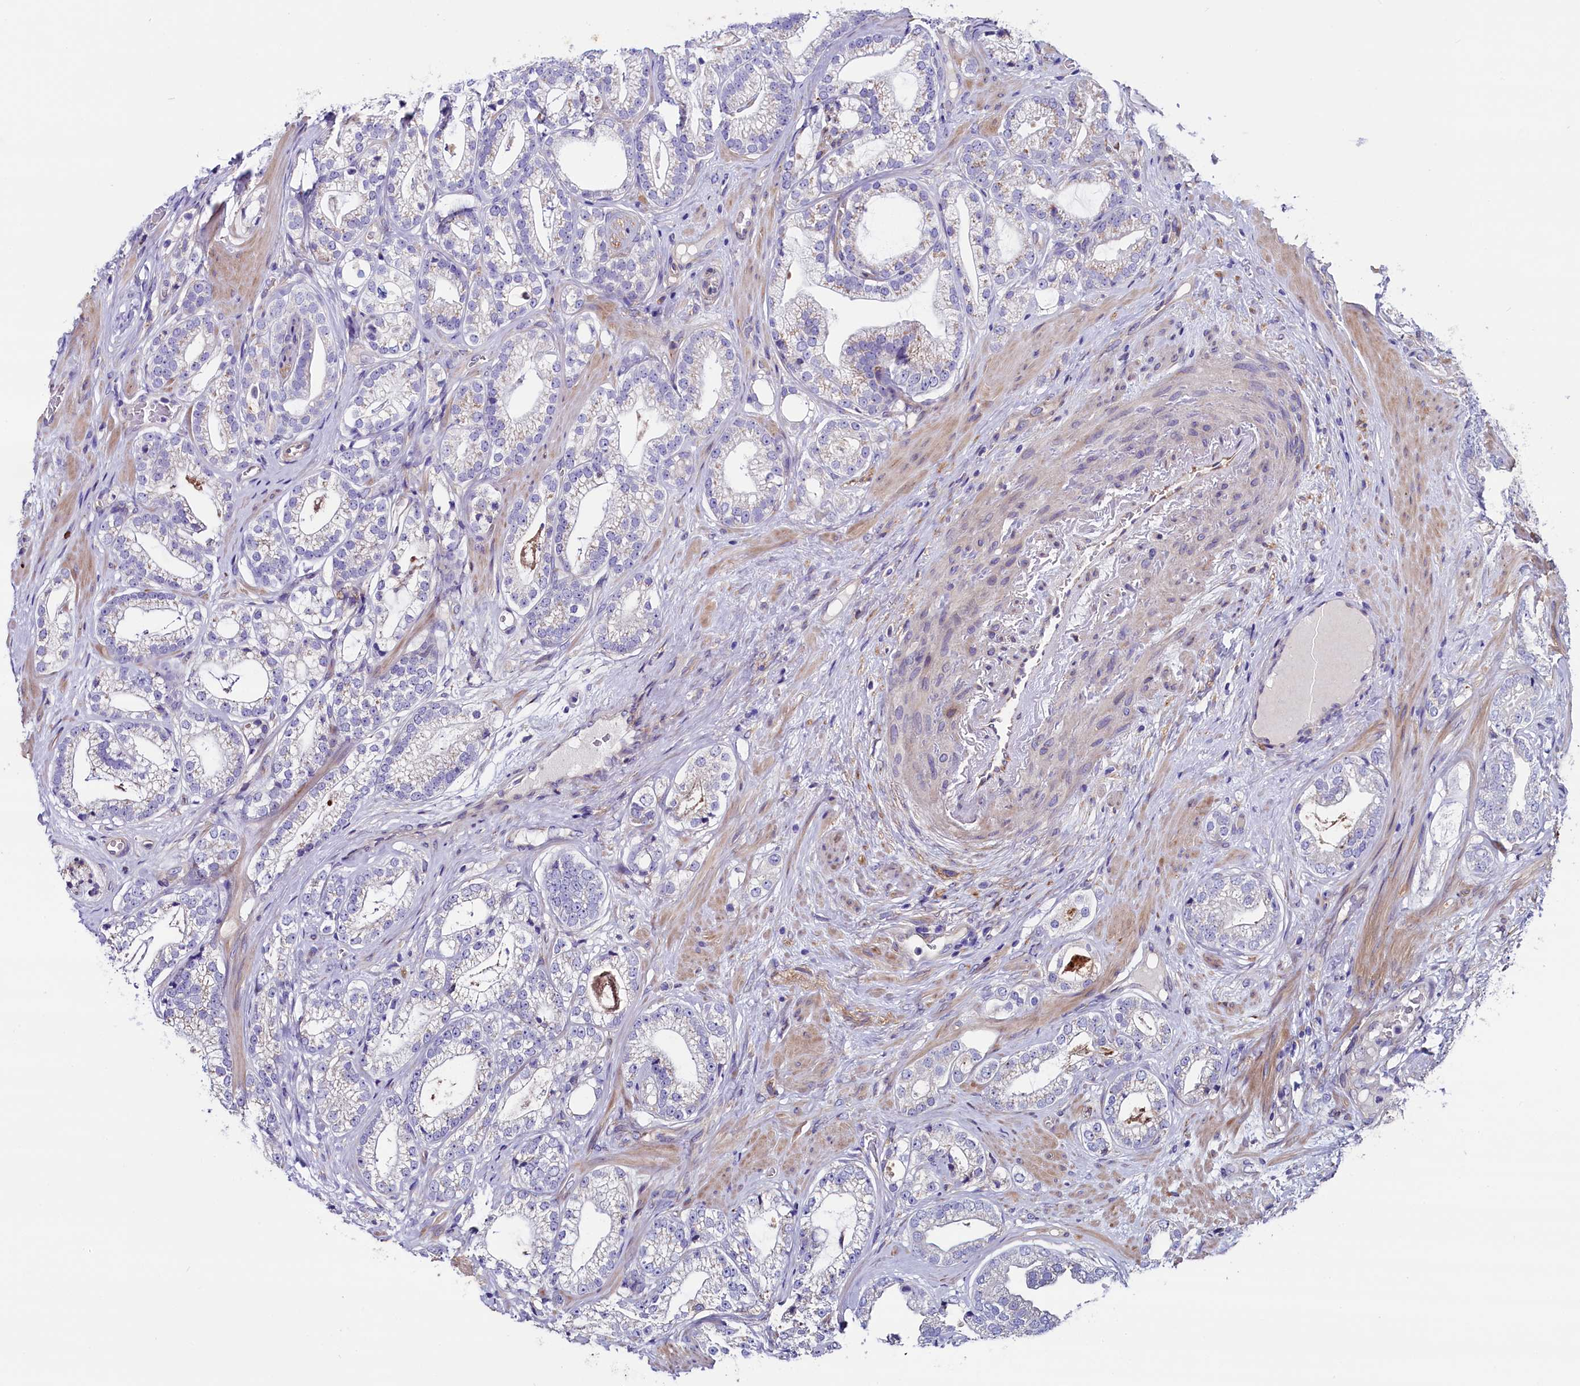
{"staining": {"intensity": "negative", "quantity": "none", "location": "none"}, "tissue": "prostate cancer", "cell_type": "Tumor cells", "image_type": "cancer", "snomed": [{"axis": "morphology", "description": "Adenocarcinoma, High grade"}, {"axis": "topography", "description": "Prostate"}], "caption": "A high-resolution micrograph shows immunohistochemistry staining of prostate cancer, which displays no significant positivity in tumor cells. The staining was performed using DAB to visualize the protein expression in brown, while the nuclei were stained in blue with hematoxylin (Magnification: 20x).", "gene": "GPR108", "patient": {"sex": "male", "age": 60}}